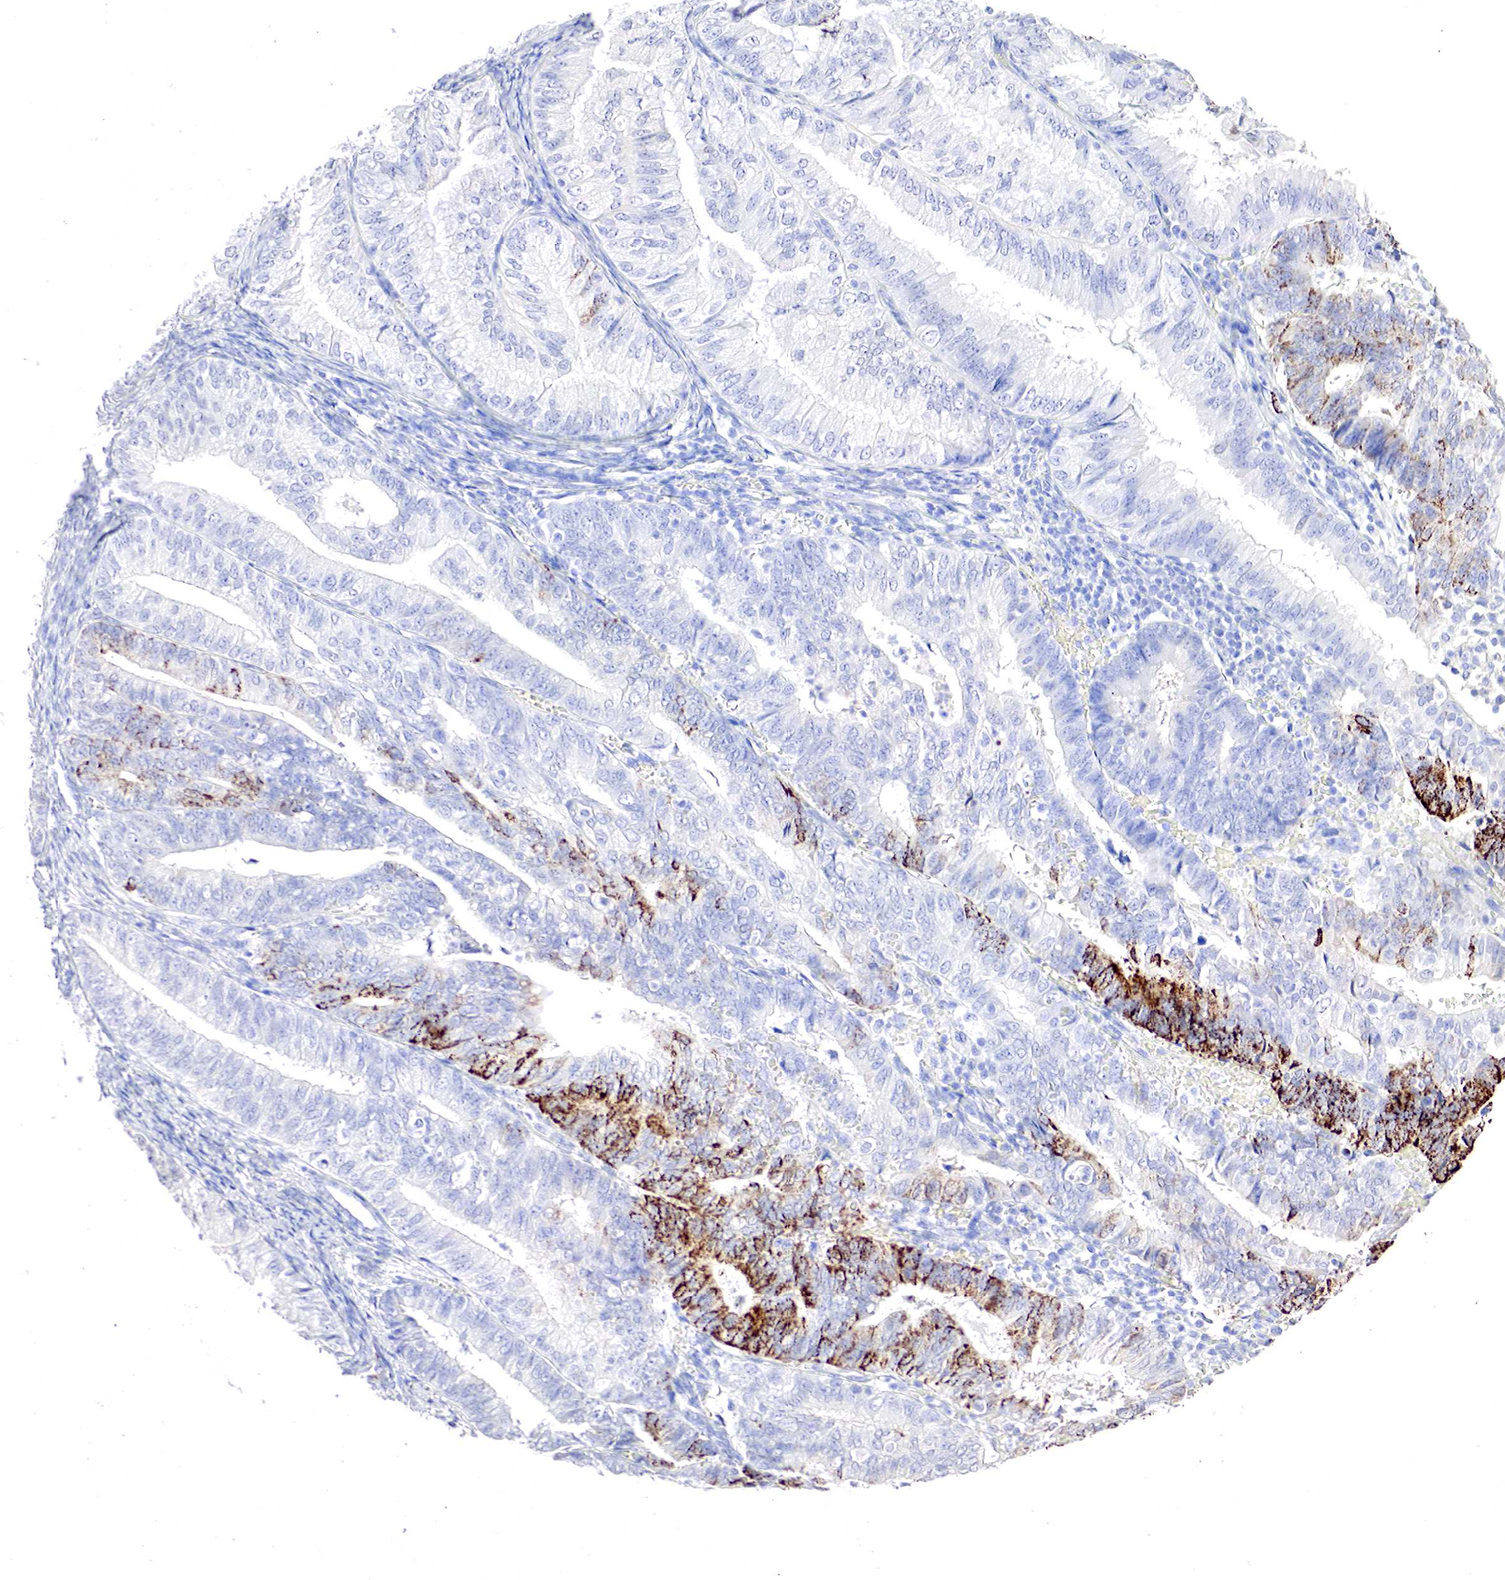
{"staining": {"intensity": "negative", "quantity": "none", "location": "none"}, "tissue": "endometrial cancer", "cell_type": "Tumor cells", "image_type": "cancer", "snomed": [{"axis": "morphology", "description": "Adenocarcinoma, NOS"}, {"axis": "topography", "description": "Endometrium"}], "caption": "Immunohistochemical staining of human endometrial cancer (adenocarcinoma) exhibits no significant expression in tumor cells.", "gene": "OTC", "patient": {"sex": "female", "age": 66}}